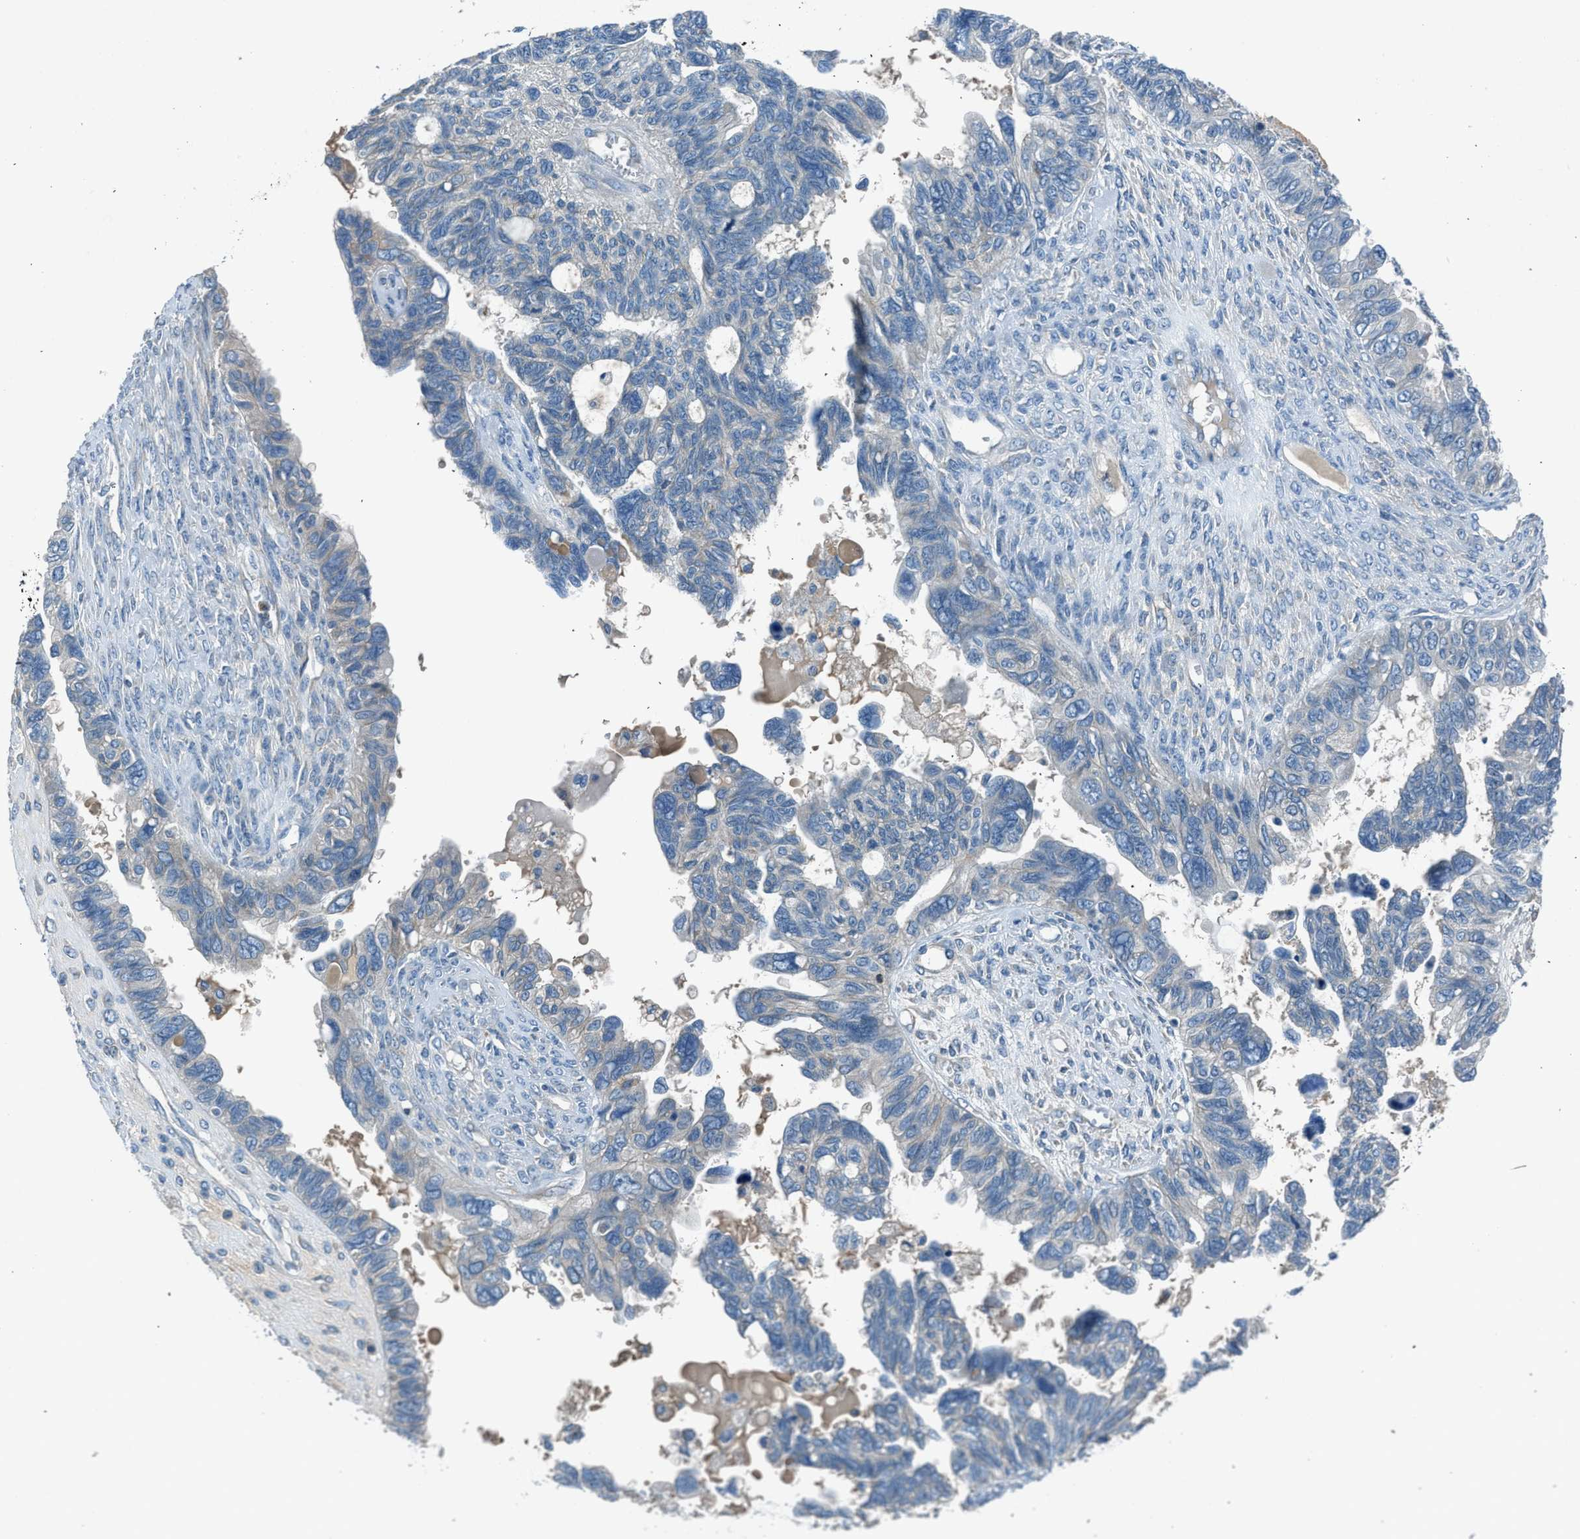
{"staining": {"intensity": "negative", "quantity": "none", "location": "none"}, "tissue": "ovarian cancer", "cell_type": "Tumor cells", "image_type": "cancer", "snomed": [{"axis": "morphology", "description": "Cystadenocarcinoma, serous, NOS"}, {"axis": "topography", "description": "Ovary"}], "caption": "This is a histopathology image of IHC staining of ovarian cancer, which shows no positivity in tumor cells. The staining is performed using DAB (3,3'-diaminobenzidine) brown chromogen with nuclei counter-stained in using hematoxylin.", "gene": "BMP1", "patient": {"sex": "female", "age": 79}}